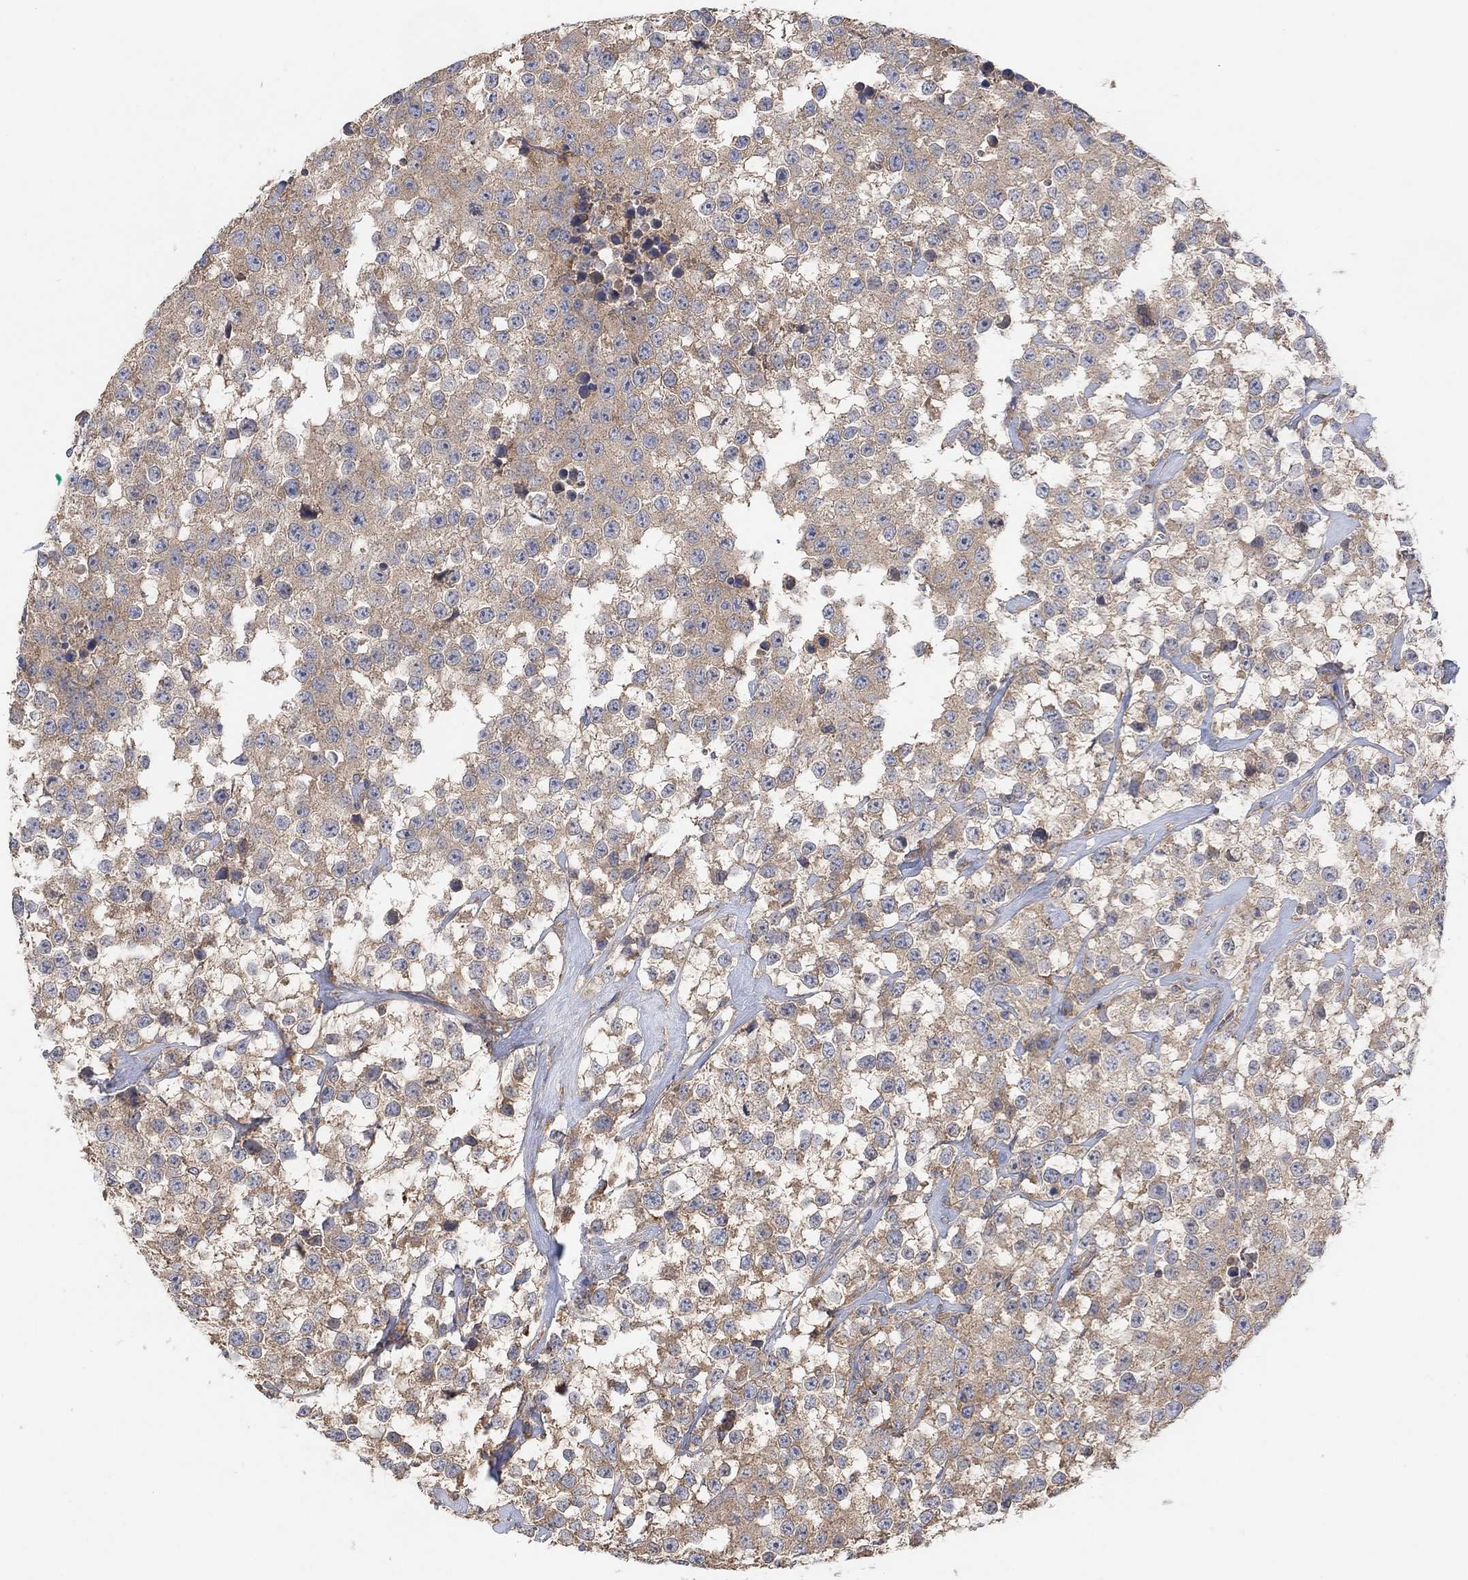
{"staining": {"intensity": "weak", "quantity": "<25%", "location": "cytoplasmic/membranous"}, "tissue": "testis cancer", "cell_type": "Tumor cells", "image_type": "cancer", "snomed": [{"axis": "morphology", "description": "Seminoma, NOS"}, {"axis": "topography", "description": "Testis"}], "caption": "DAB immunohistochemical staining of testis cancer shows no significant expression in tumor cells.", "gene": "BLOC1S3", "patient": {"sex": "male", "age": 59}}